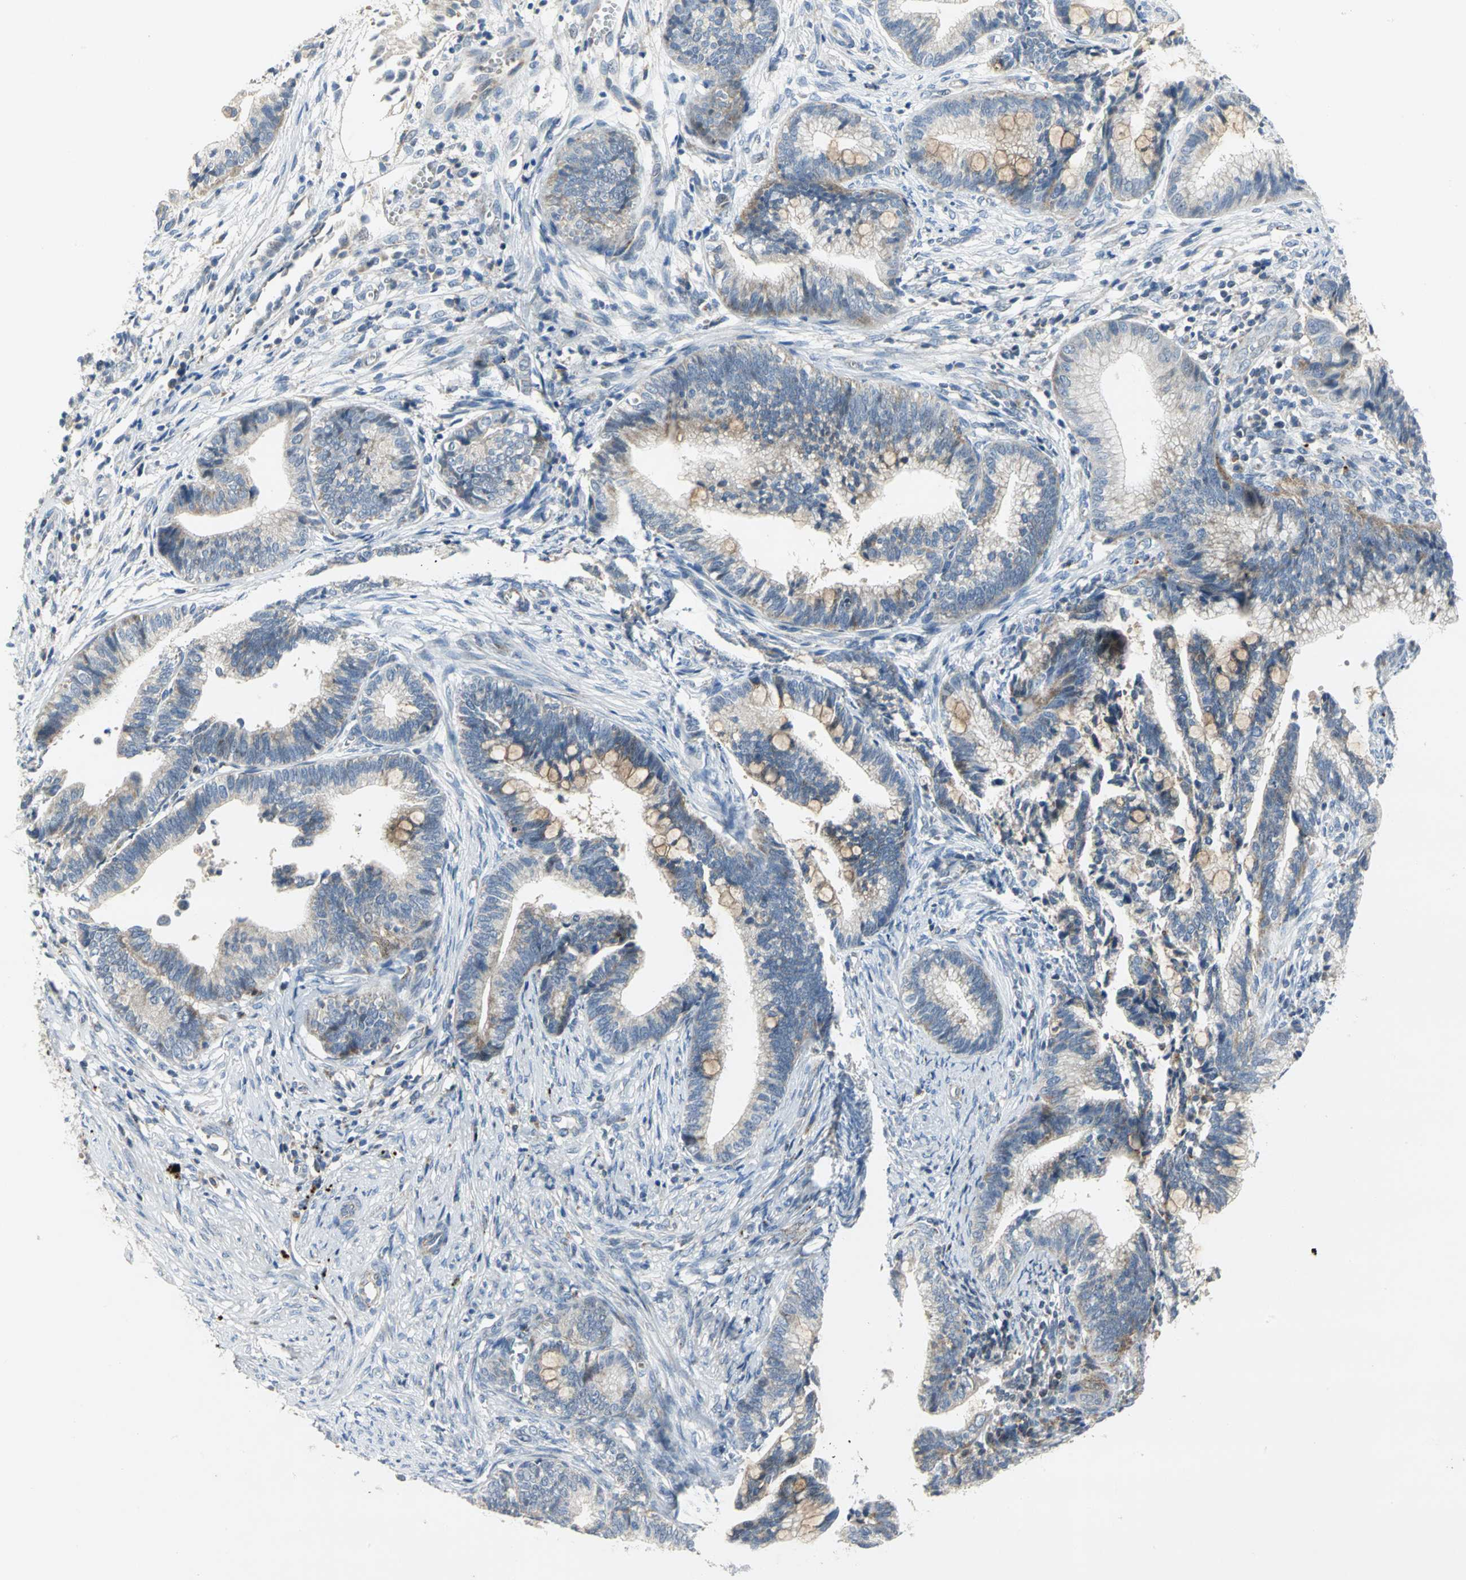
{"staining": {"intensity": "moderate", "quantity": "25%-75%", "location": "cytoplasmic/membranous"}, "tissue": "cervical cancer", "cell_type": "Tumor cells", "image_type": "cancer", "snomed": [{"axis": "morphology", "description": "Adenocarcinoma, NOS"}, {"axis": "topography", "description": "Cervix"}], "caption": "DAB immunohistochemical staining of human cervical cancer (adenocarcinoma) shows moderate cytoplasmic/membranous protein expression in approximately 25%-75% of tumor cells.", "gene": "SPPL2B", "patient": {"sex": "female", "age": 36}}